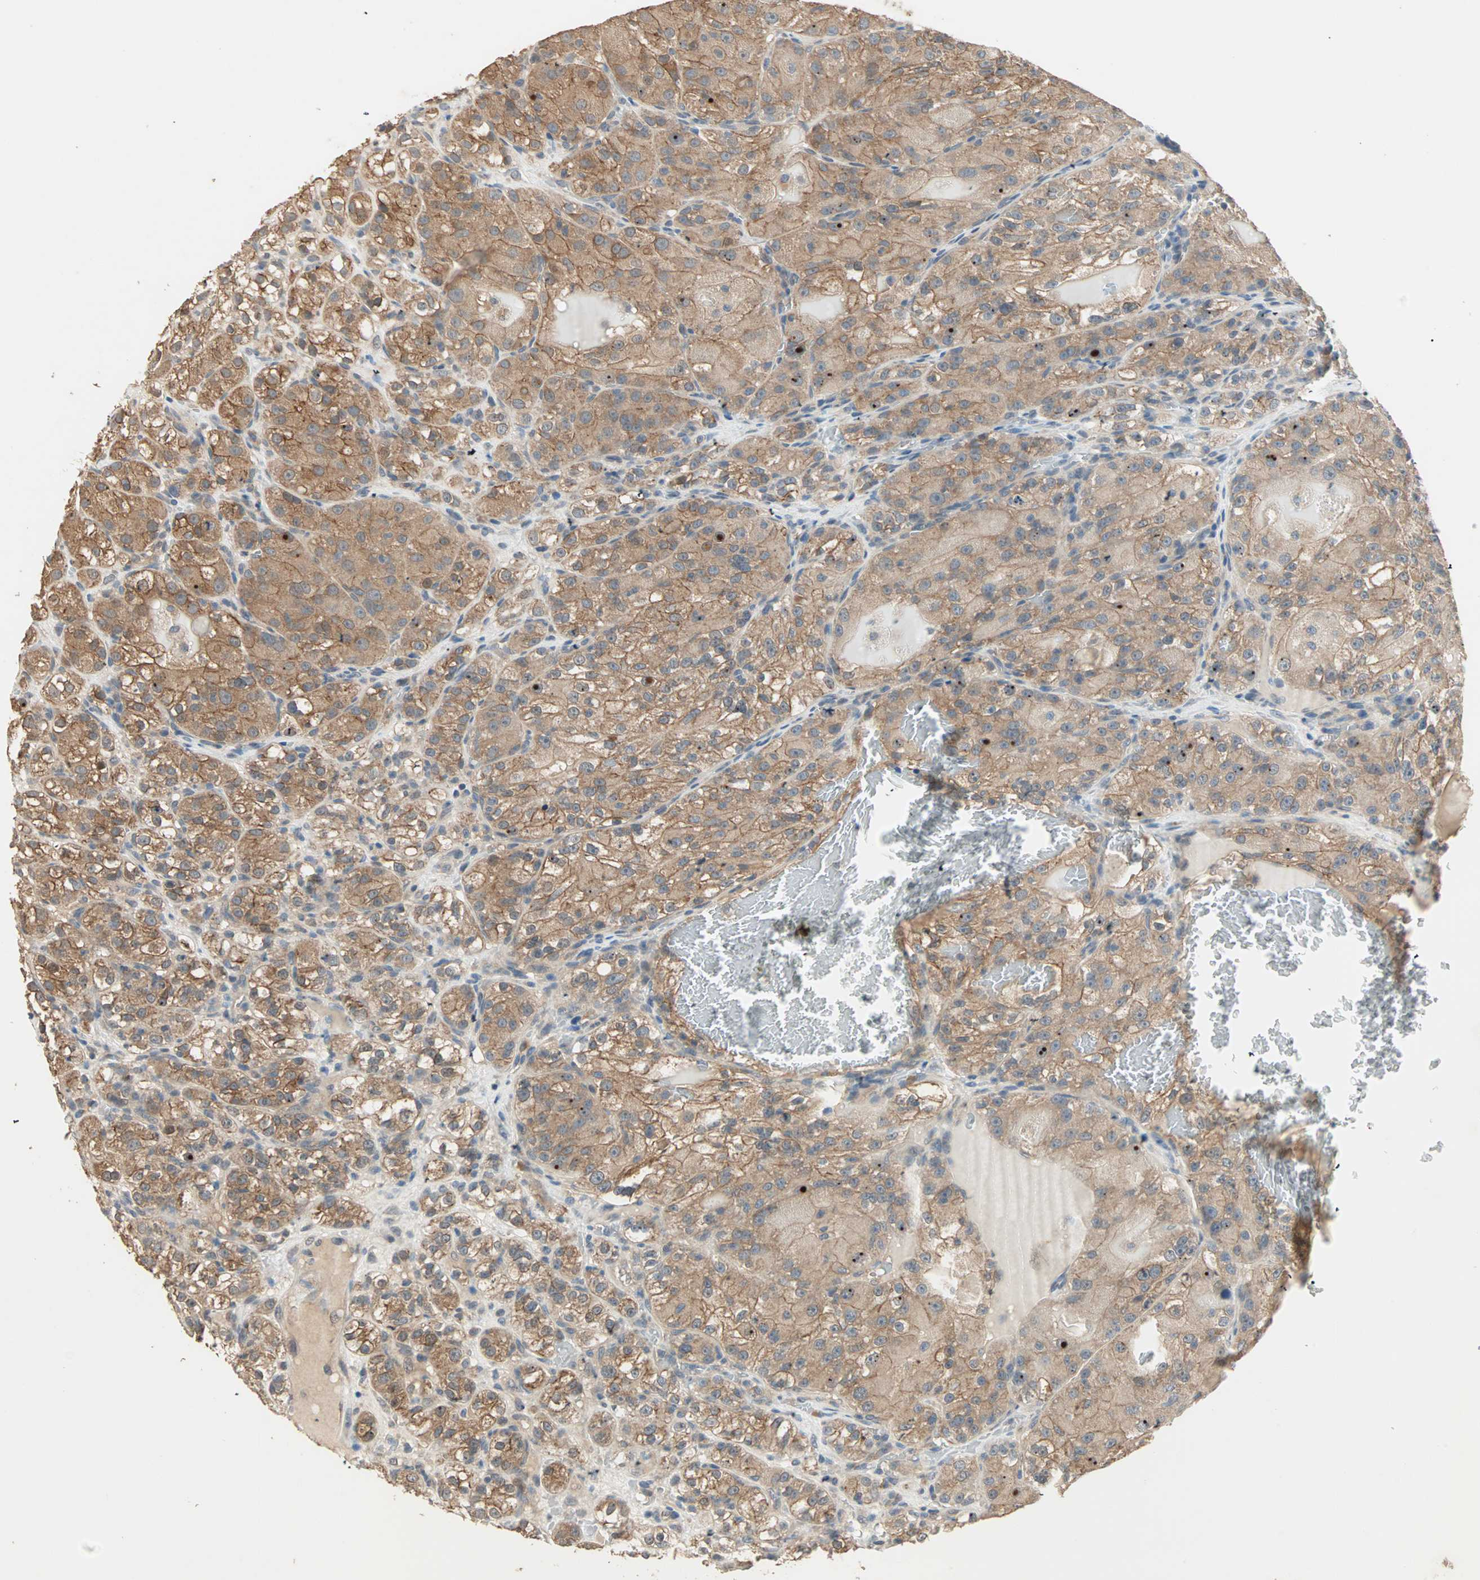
{"staining": {"intensity": "moderate", "quantity": ">75%", "location": "cytoplasmic/membranous"}, "tissue": "renal cancer", "cell_type": "Tumor cells", "image_type": "cancer", "snomed": [{"axis": "morphology", "description": "Normal tissue, NOS"}, {"axis": "morphology", "description": "Adenocarcinoma, NOS"}, {"axis": "topography", "description": "Kidney"}], "caption": "High-magnification brightfield microscopy of renal cancer (adenocarcinoma) stained with DAB (brown) and counterstained with hematoxylin (blue). tumor cells exhibit moderate cytoplasmic/membranous staining is present in about>75% of cells.", "gene": "TTF2", "patient": {"sex": "male", "age": 61}}